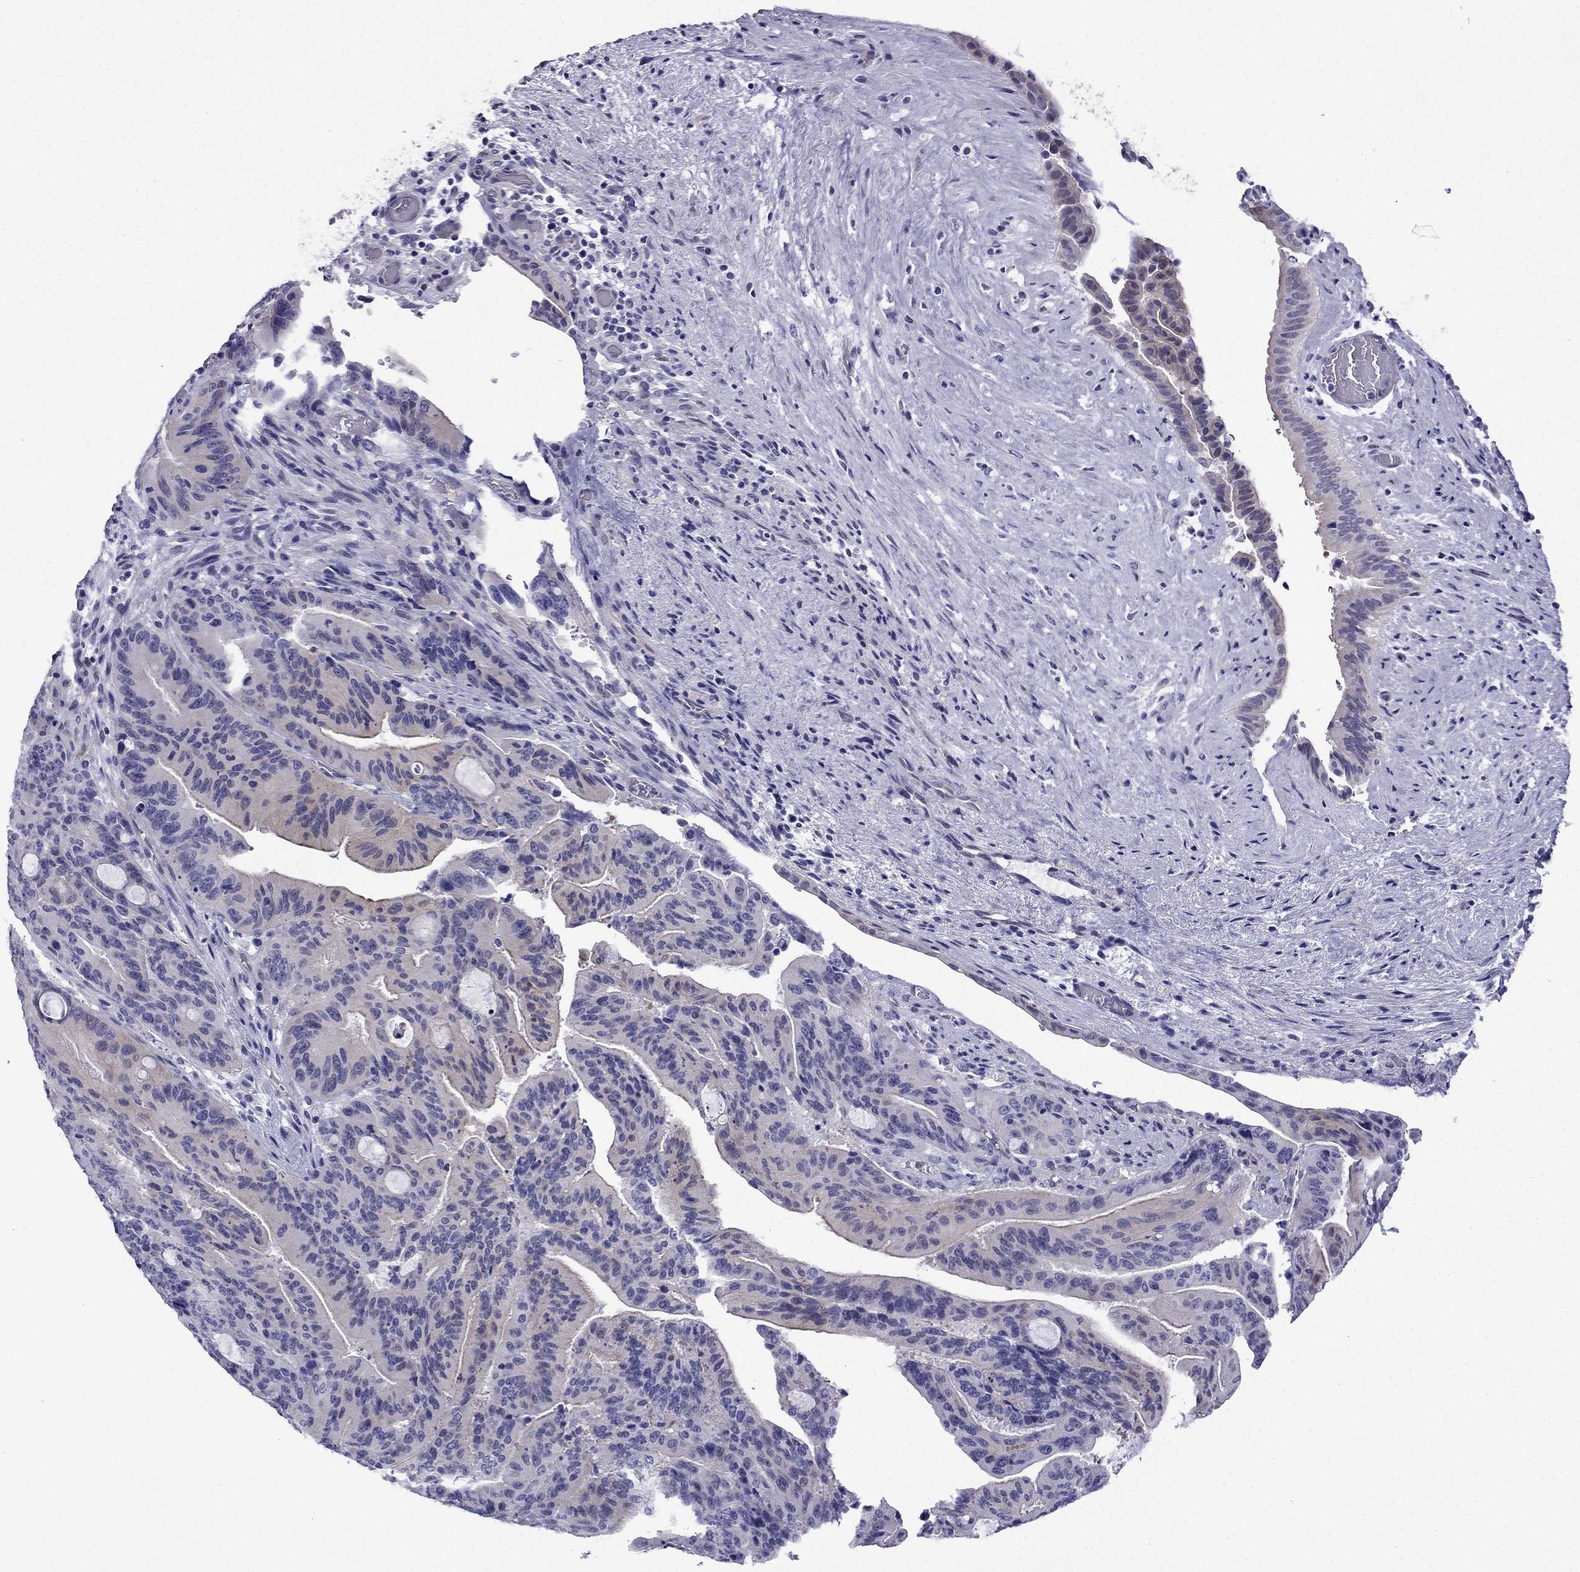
{"staining": {"intensity": "weak", "quantity": "<25%", "location": "cytoplasmic/membranous"}, "tissue": "liver cancer", "cell_type": "Tumor cells", "image_type": "cancer", "snomed": [{"axis": "morphology", "description": "Cholangiocarcinoma"}, {"axis": "topography", "description": "Liver"}], "caption": "The photomicrograph demonstrates no significant staining in tumor cells of cholangiocarcinoma (liver). The staining is performed using DAB (3,3'-diaminobenzidine) brown chromogen with nuclei counter-stained in using hematoxylin.", "gene": "KCNJ10", "patient": {"sex": "female", "age": 73}}